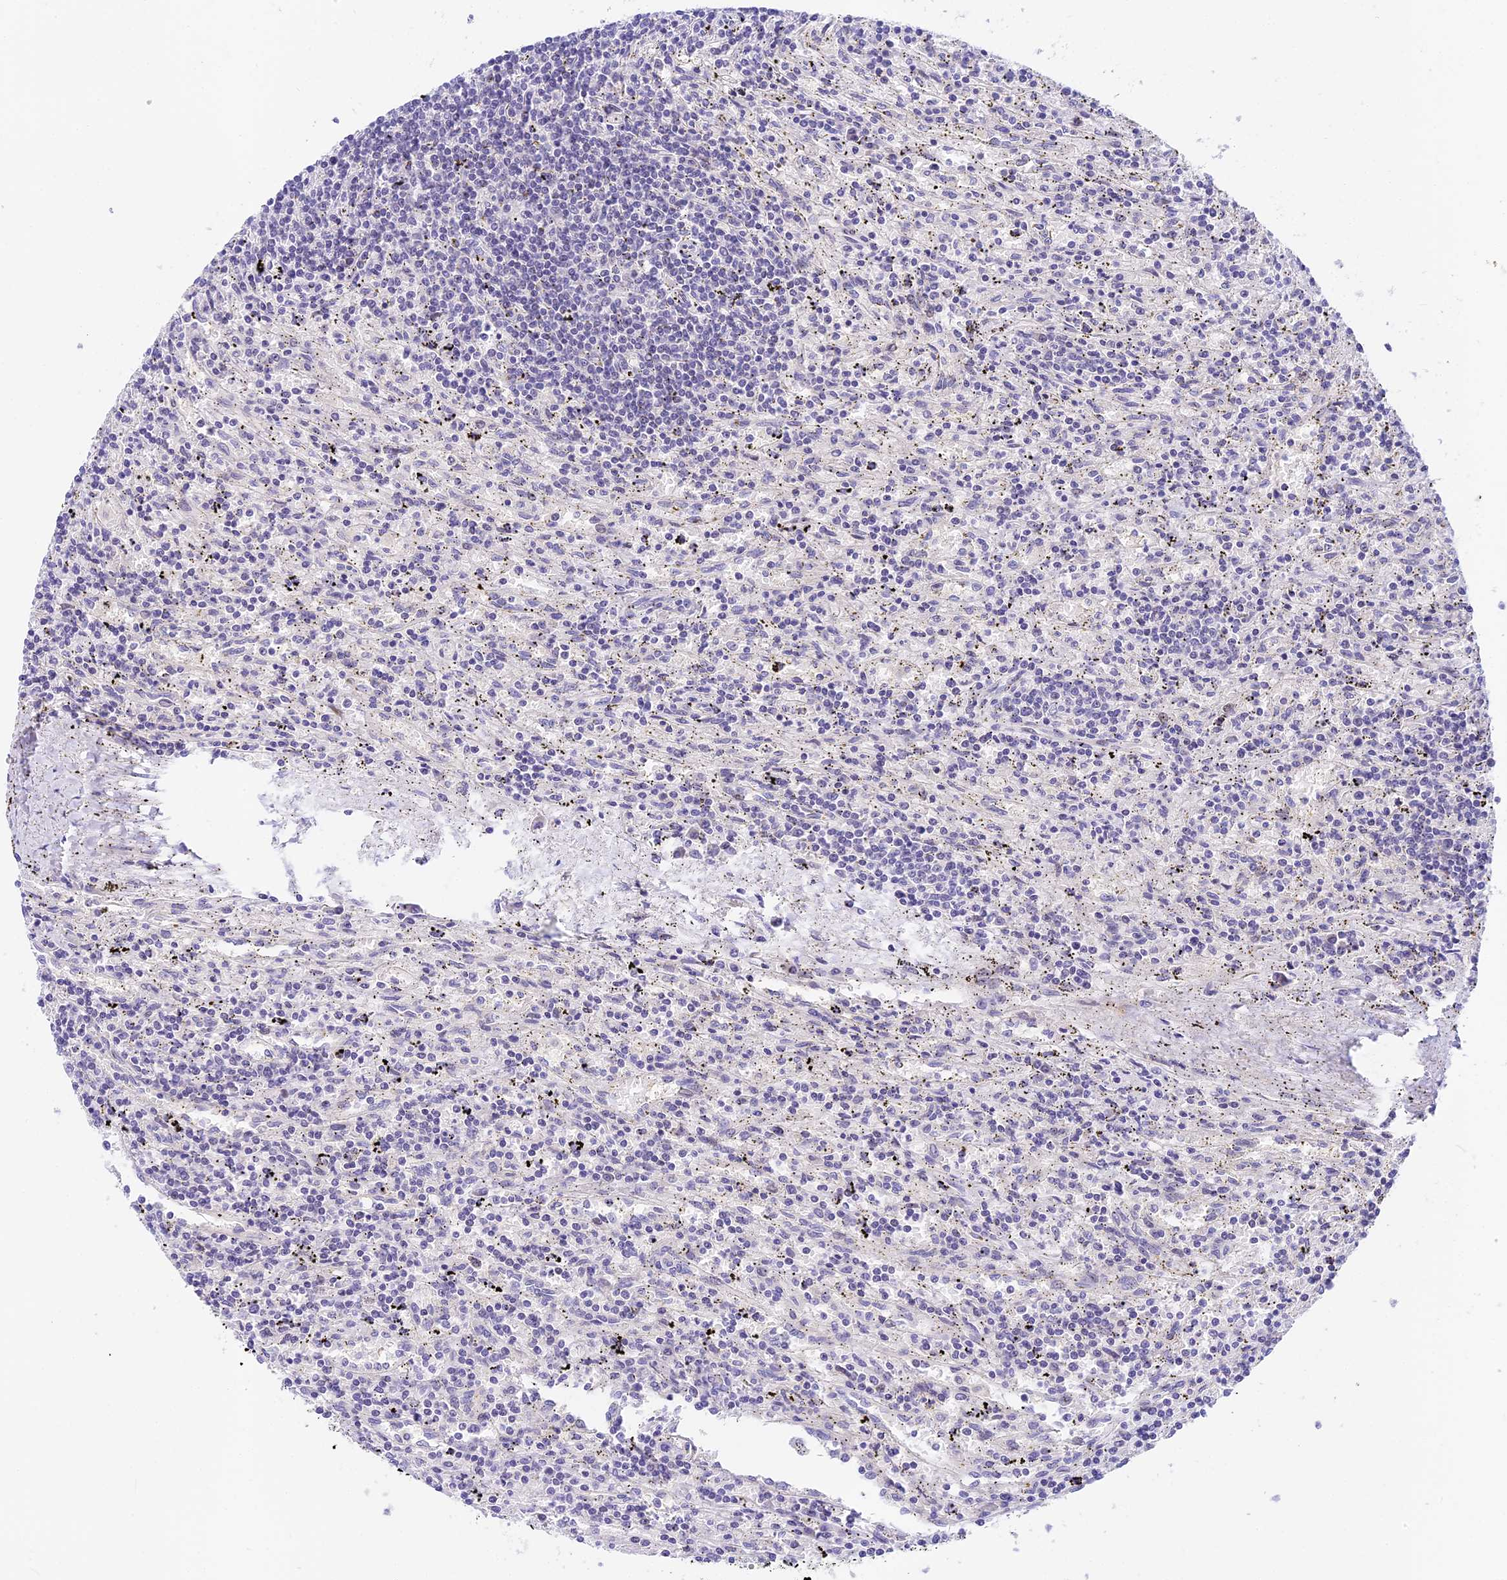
{"staining": {"intensity": "negative", "quantity": "none", "location": "none"}, "tissue": "lymphoma", "cell_type": "Tumor cells", "image_type": "cancer", "snomed": [{"axis": "morphology", "description": "Malignant lymphoma, non-Hodgkin's type, Low grade"}, {"axis": "topography", "description": "Spleen"}], "caption": "Lymphoma was stained to show a protein in brown. There is no significant positivity in tumor cells.", "gene": "MIDN", "patient": {"sex": "male", "age": 76}}